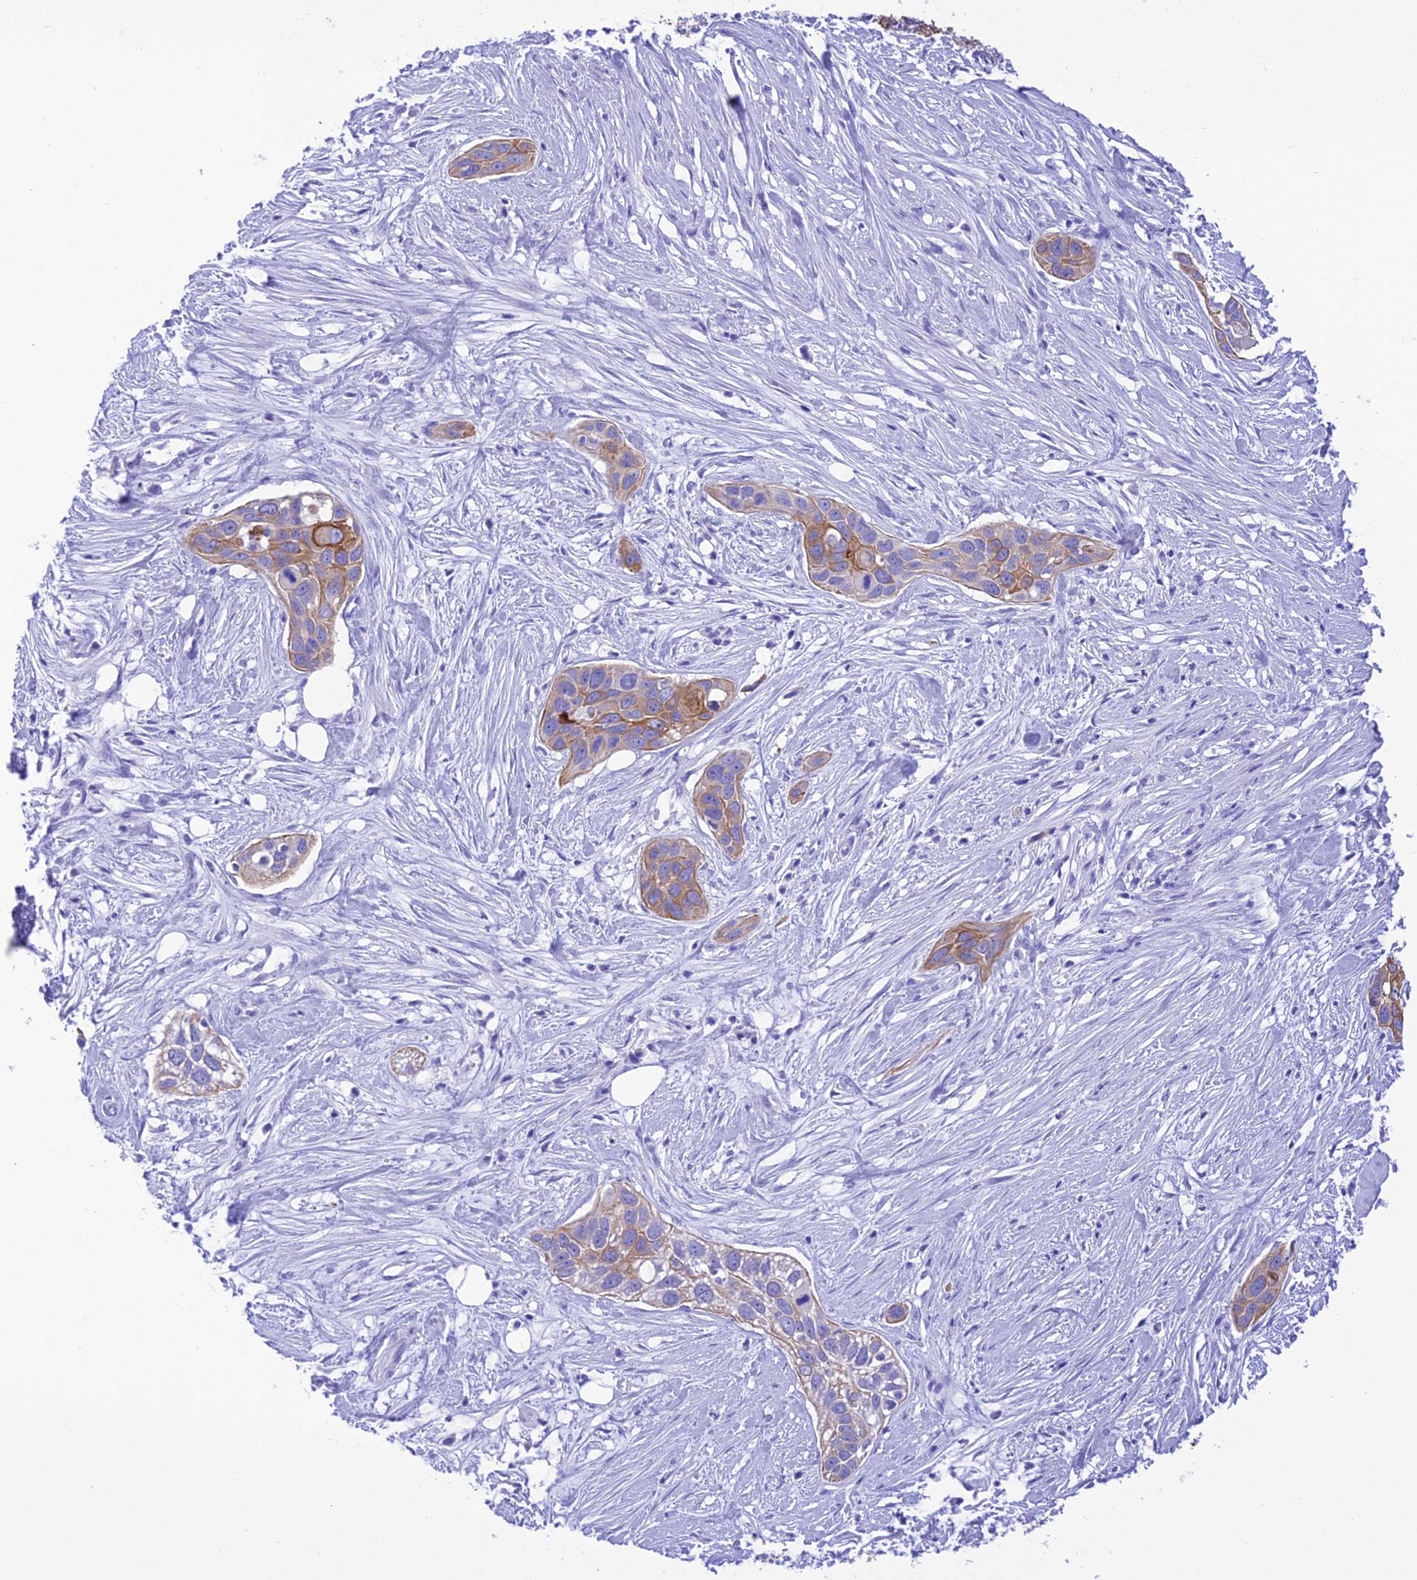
{"staining": {"intensity": "moderate", "quantity": "<25%", "location": "cytoplasmic/membranous"}, "tissue": "pancreatic cancer", "cell_type": "Tumor cells", "image_type": "cancer", "snomed": [{"axis": "morphology", "description": "Adenocarcinoma, NOS"}, {"axis": "topography", "description": "Pancreas"}], "caption": "Immunohistochemical staining of pancreatic adenocarcinoma demonstrates moderate cytoplasmic/membranous protein staining in about <25% of tumor cells. Nuclei are stained in blue.", "gene": "VPS52", "patient": {"sex": "female", "age": 60}}